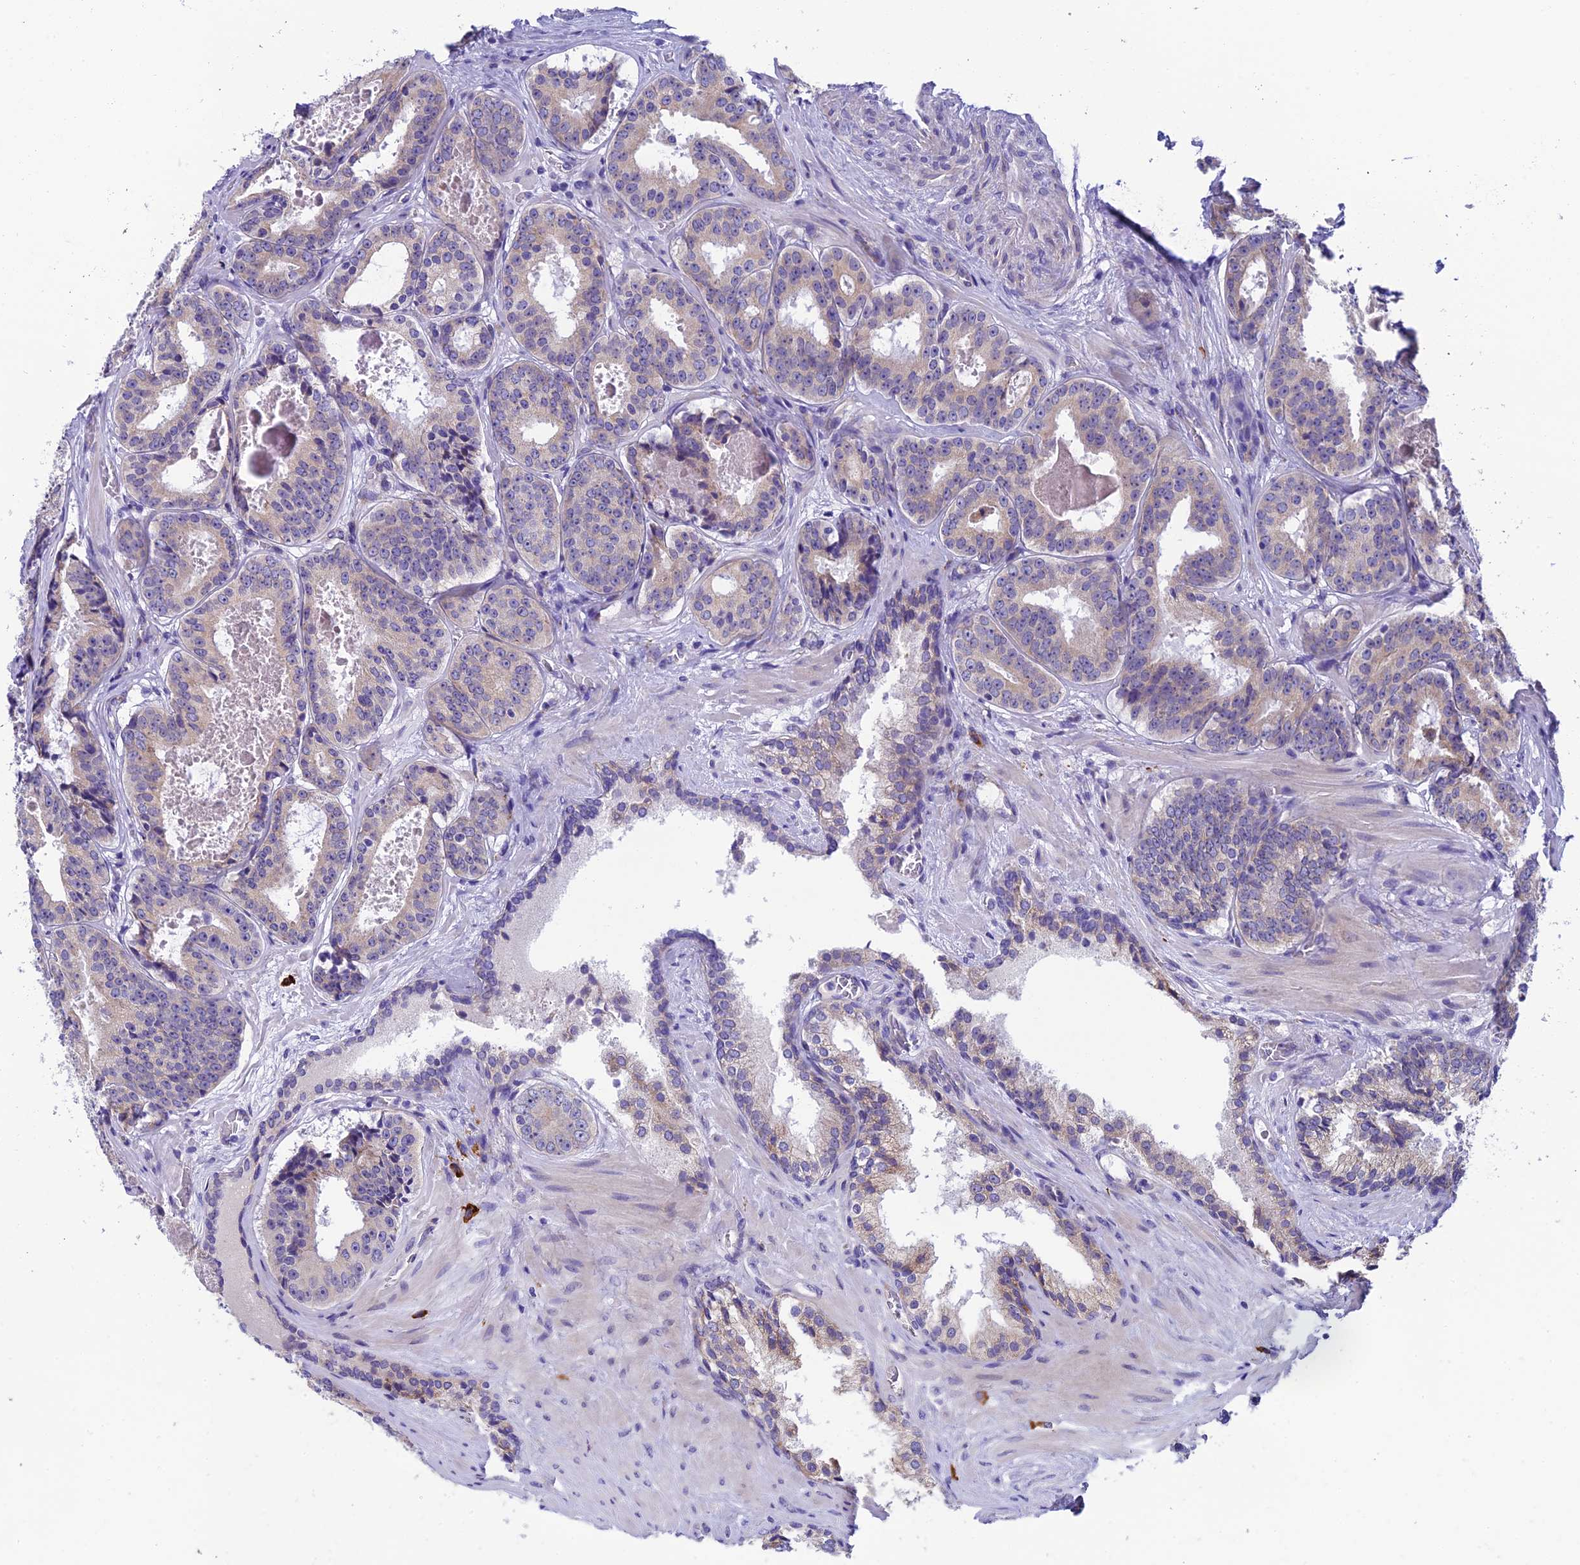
{"staining": {"intensity": "weak", "quantity": "25%-75%", "location": "cytoplasmic/membranous"}, "tissue": "prostate cancer", "cell_type": "Tumor cells", "image_type": "cancer", "snomed": [{"axis": "morphology", "description": "Adenocarcinoma, High grade"}, {"axis": "topography", "description": "Prostate"}], "caption": "Protein expression analysis of human prostate high-grade adenocarcinoma reveals weak cytoplasmic/membranous positivity in about 25%-75% of tumor cells. (brown staining indicates protein expression, while blue staining denotes nuclei).", "gene": "MACIR", "patient": {"sex": "male", "age": 57}}